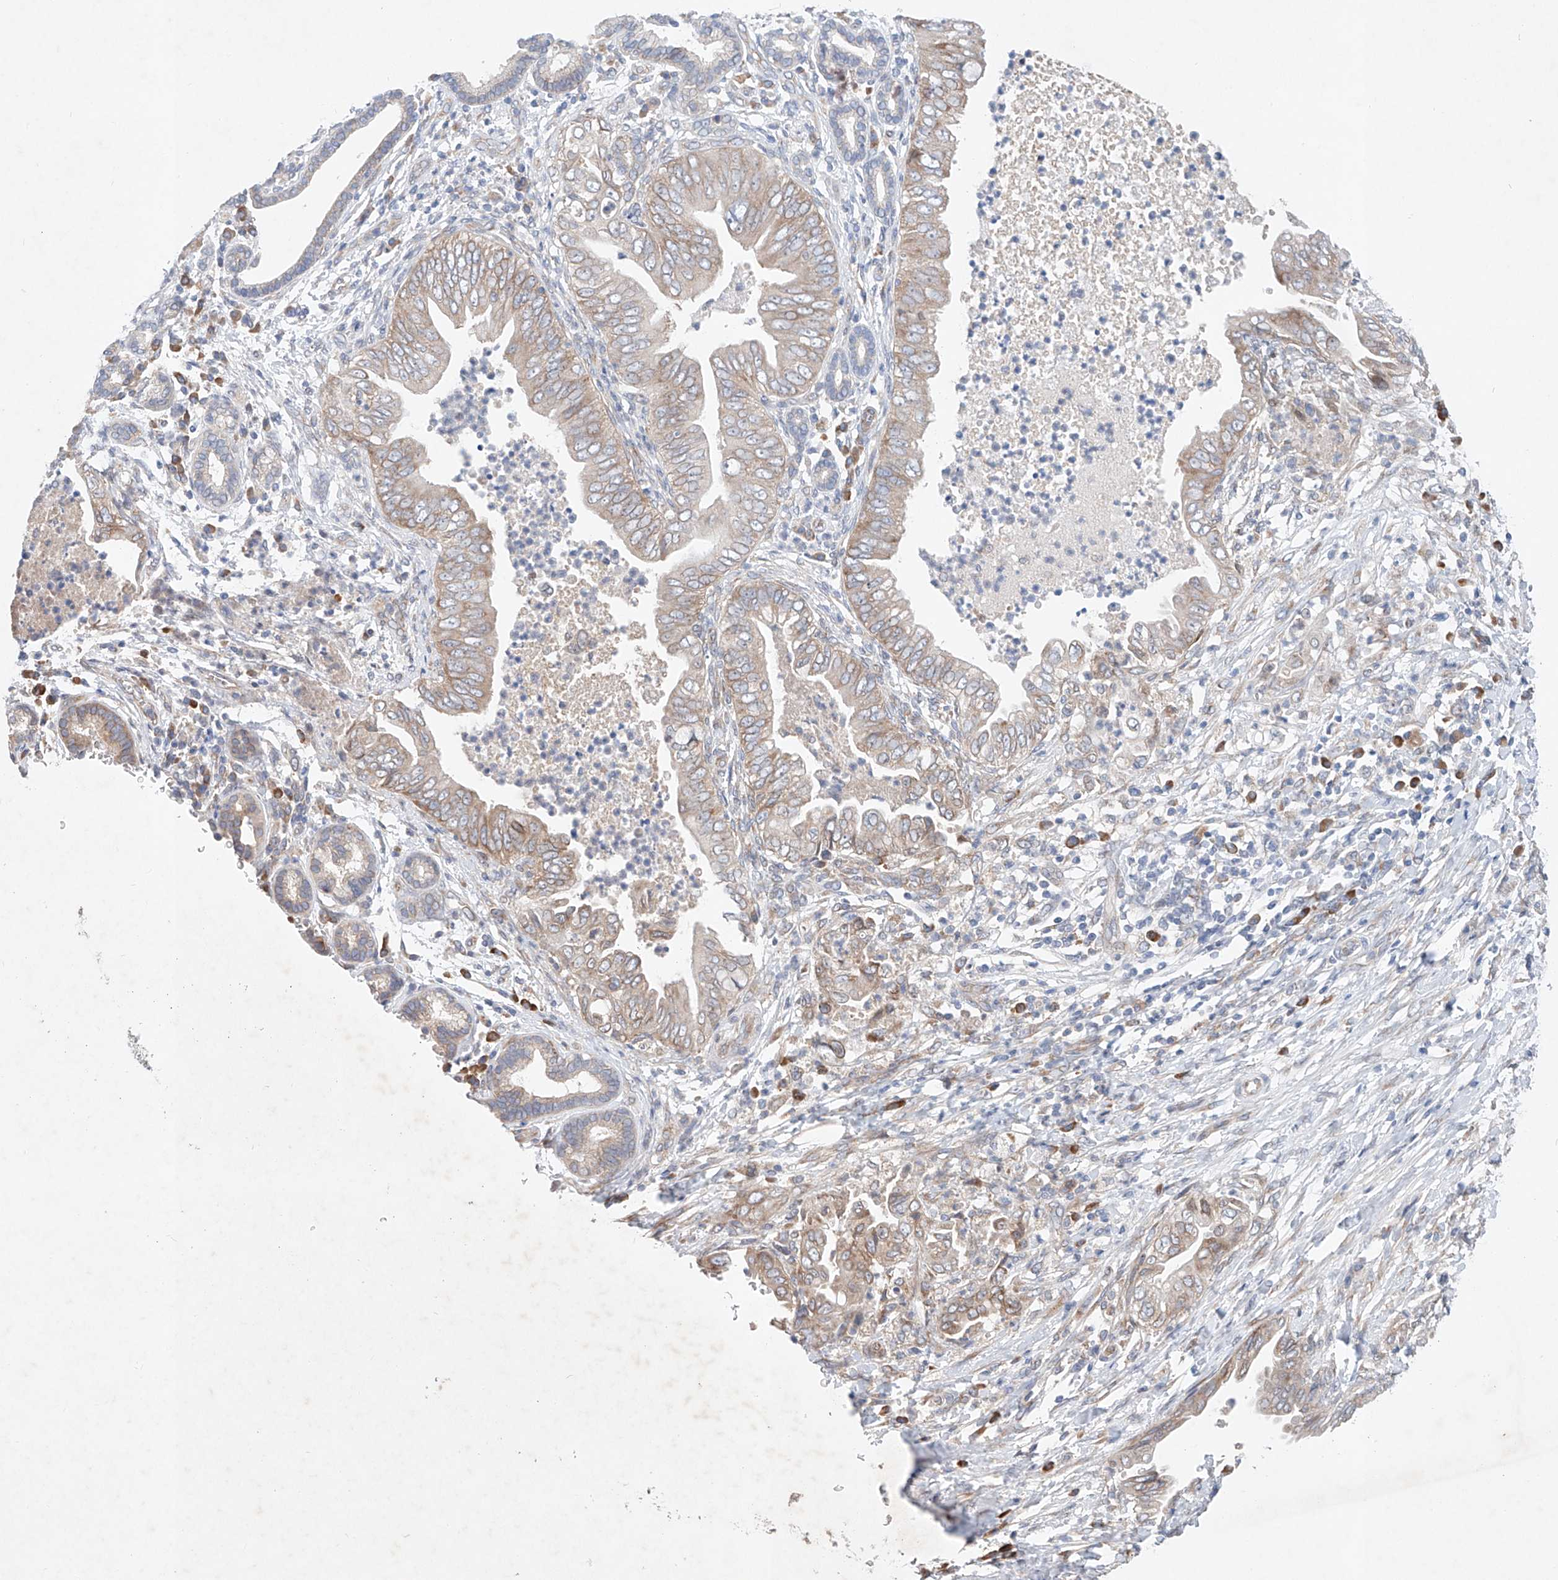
{"staining": {"intensity": "weak", "quantity": "25%-75%", "location": "cytoplasmic/membranous"}, "tissue": "pancreatic cancer", "cell_type": "Tumor cells", "image_type": "cancer", "snomed": [{"axis": "morphology", "description": "Adenocarcinoma, NOS"}, {"axis": "topography", "description": "Pancreas"}], "caption": "The photomicrograph exhibits a brown stain indicating the presence of a protein in the cytoplasmic/membranous of tumor cells in pancreatic cancer (adenocarcinoma). (DAB (3,3'-diaminobenzidine) = brown stain, brightfield microscopy at high magnification).", "gene": "FASTK", "patient": {"sex": "male", "age": 75}}